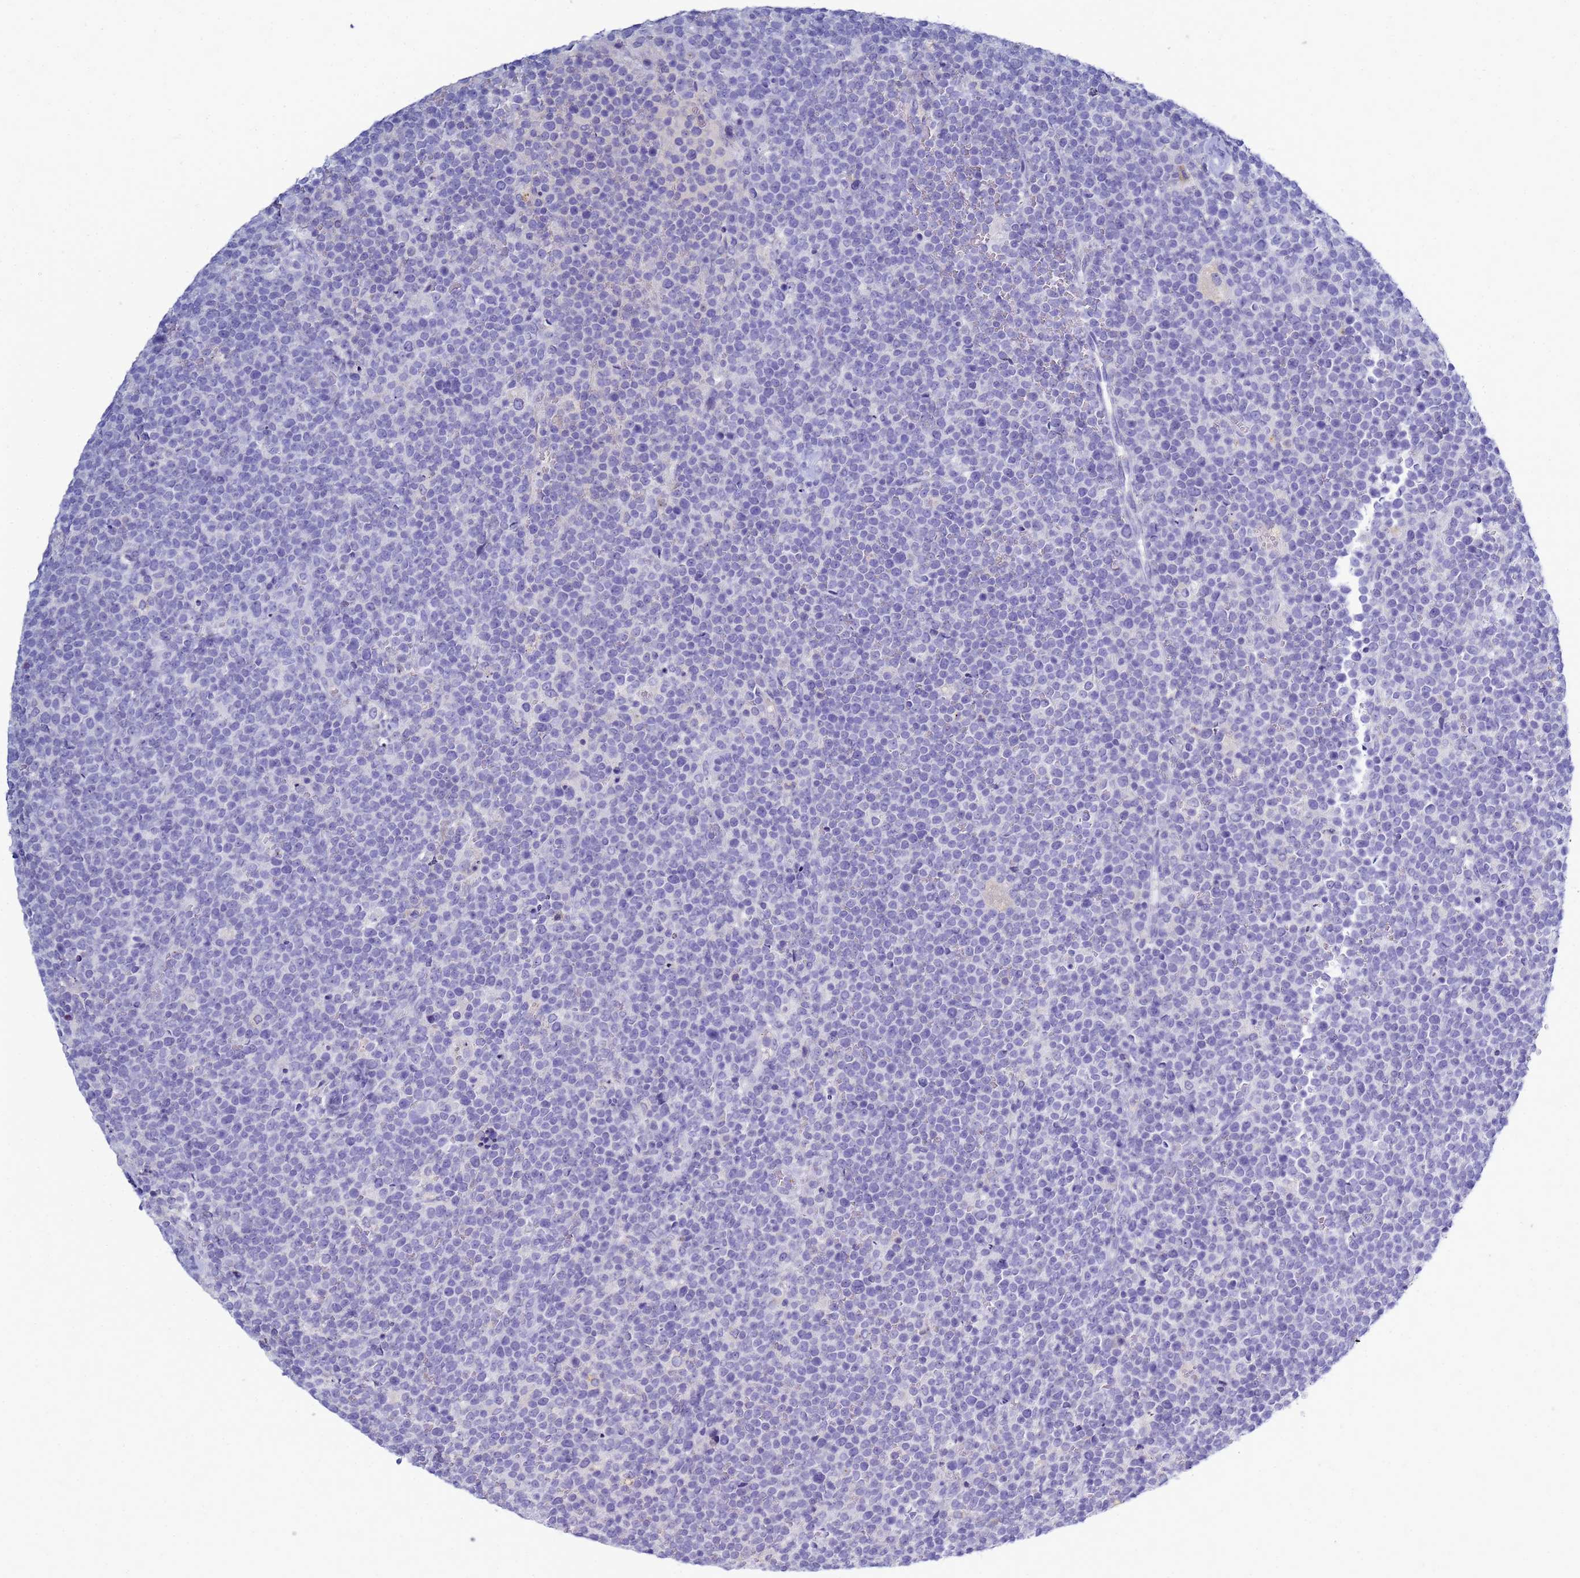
{"staining": {"intensity": "negative", "quantity": "none", "location": "none"}, "tissue": "lymphoma", "cell_type": "Tumor cells", "image_type": "cancer", "snomed": [{"axis": "morphology", "description": "Malignant lymphoma, non-Hodgkin's type, High grade"}, {"axis": "topography", "description": "Lymph node"}], "caption": "An immunohistochemistry image of lymphoma is shown. There is no staining in tumor cells of lymphoma. (Stains: DAB immunohistochemistry (IHC) with hematoxylin counter stain, Microscopy: brightfield microscopy at high magnification).", "gene": "B3GNT8", "patient": {"sex": "male", "age": 61}}